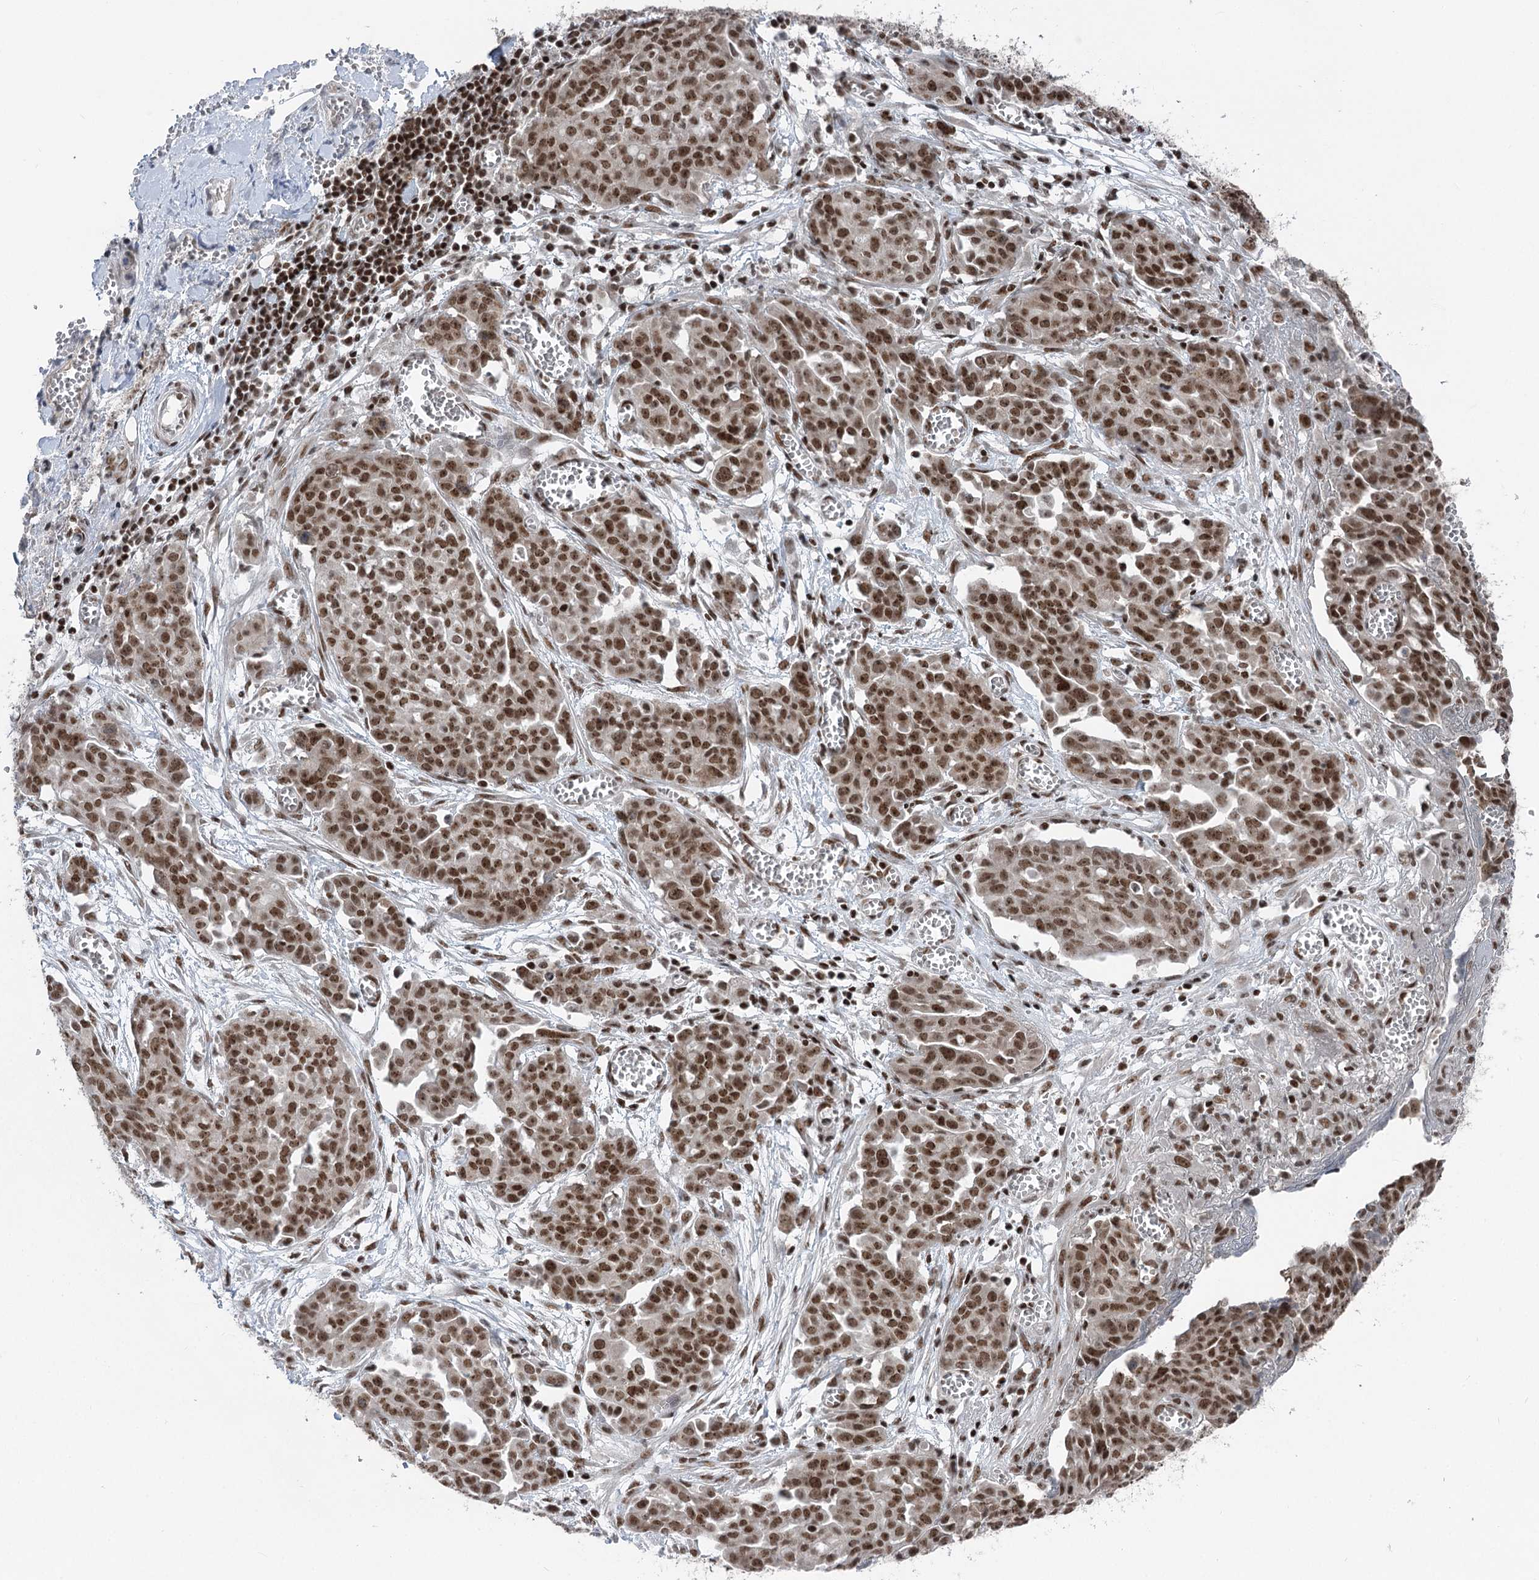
{"staining": {"intensity": "strong", "quantity": ">75%", "location": "nuclear"}, "tissue": "ovarian cancer", "cell_type": "Tumor cells", "image_type": "cancer", "snomed": [{"axis": "morphology", "description": "Cystadenocarcinoma, serous, NOS"}, {"axis": "topography", "description": "Soft tissue"}, {"axis": "topography", "description": "Ovary"}], "caption": "DAB immunohistochemical staining of human ovarian cancer (serous cystadenocarcinoma) reveals strong nuclear protein positivity in approximately >75% of tumor cells.", "gene": "CGGBP1", "patient": {"sex": "female", "age": 57}}